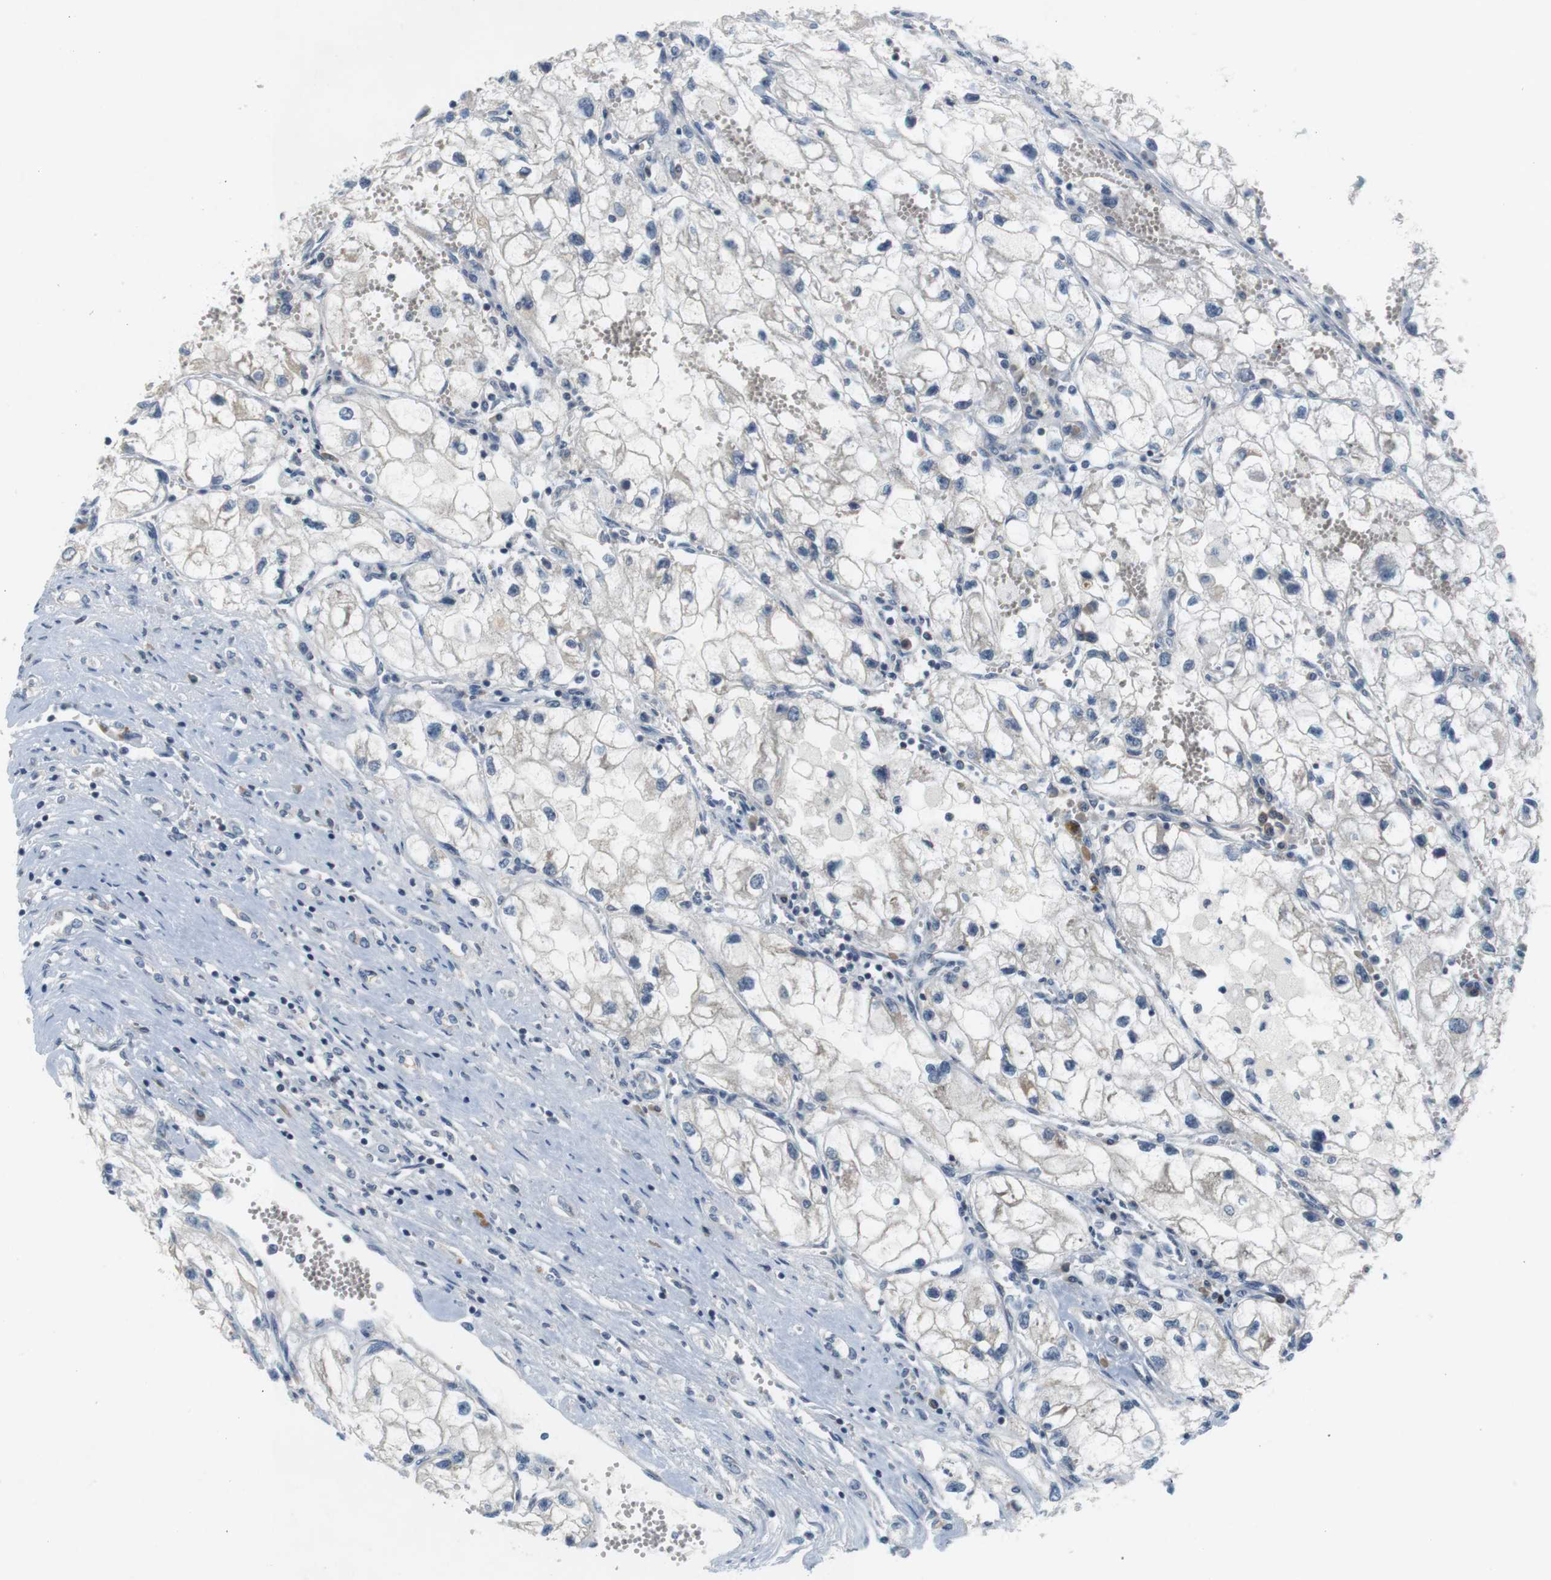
{"staining": {"intensity": "negative", "quantity": "none", "location": "none"}, "tissue": "renal cancer", "cell_type": "Tumor cells", "image_type": "cancer", "snomed": [{"axis": "morphology", "description": "Adenocarcinoma, NOS"}, {"axis": "topography", "description": "Kidney"}], "caption": "This is an immunohistochemistry histopathology image of renal cancer (adenocarcinoma). There is no positivity in tumor cells.", "gene": "WNT7A", "patient": {"sex": "female", "age": 70}}